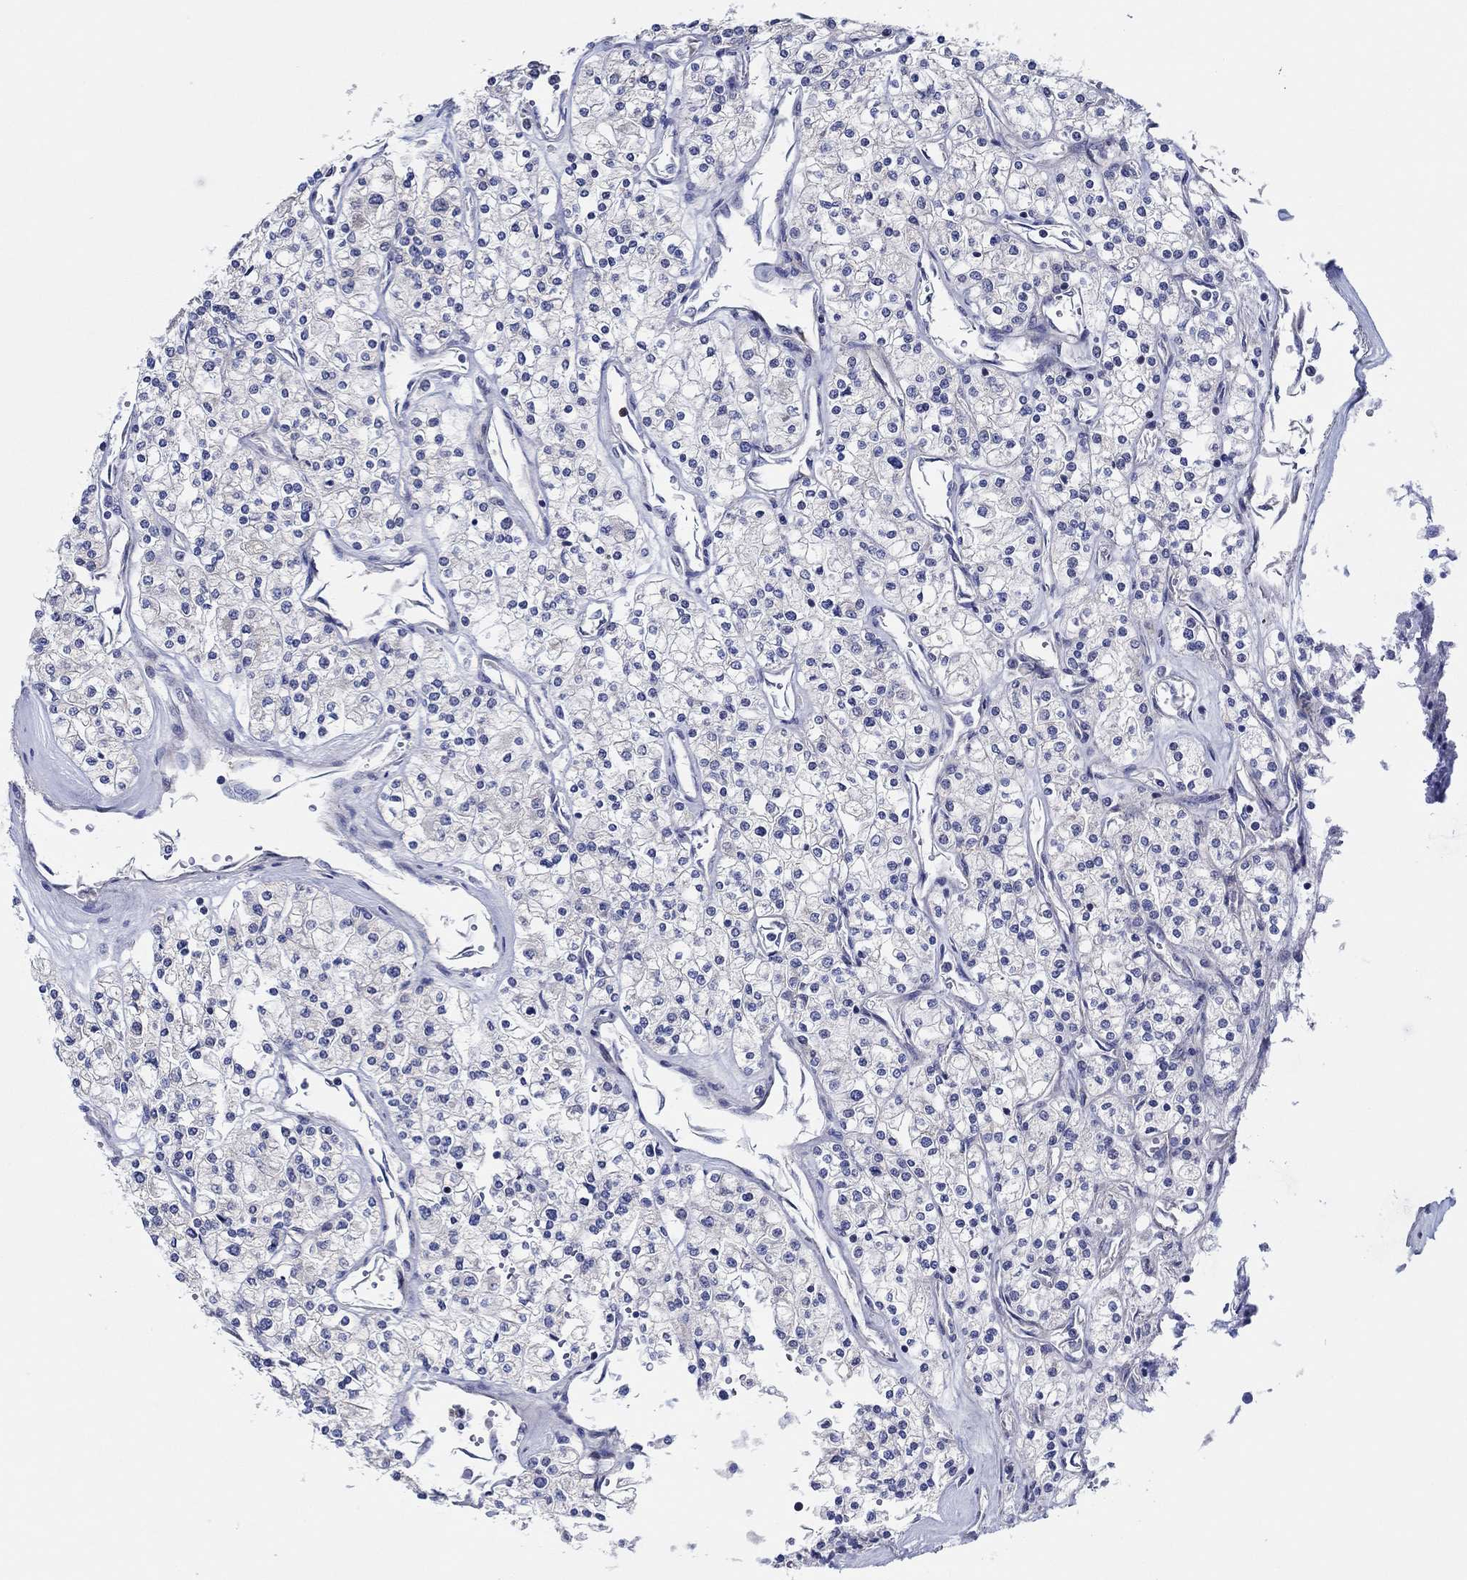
{"staining": {"intensity": "negative", "quantity": "none", "location": "none"}, "tissue": "renal cancer", "cell_type": "Tumor cells", "image_type": "cancer", "snomed": [{"axis": "morphology", "description": "Adenocarcinoma, NOS"}, {"axis": "topography", "description": "Kidney"}], "caption": "This image is of renal cancer (adenocarcinoma) stained with immunohistochemistry to label a protein in brown with the nuclei are counter-stained blue. There is no positivity in tumor cells.", "gene": "CFAP61", "patient": {"sex": "male", "age": 80}}